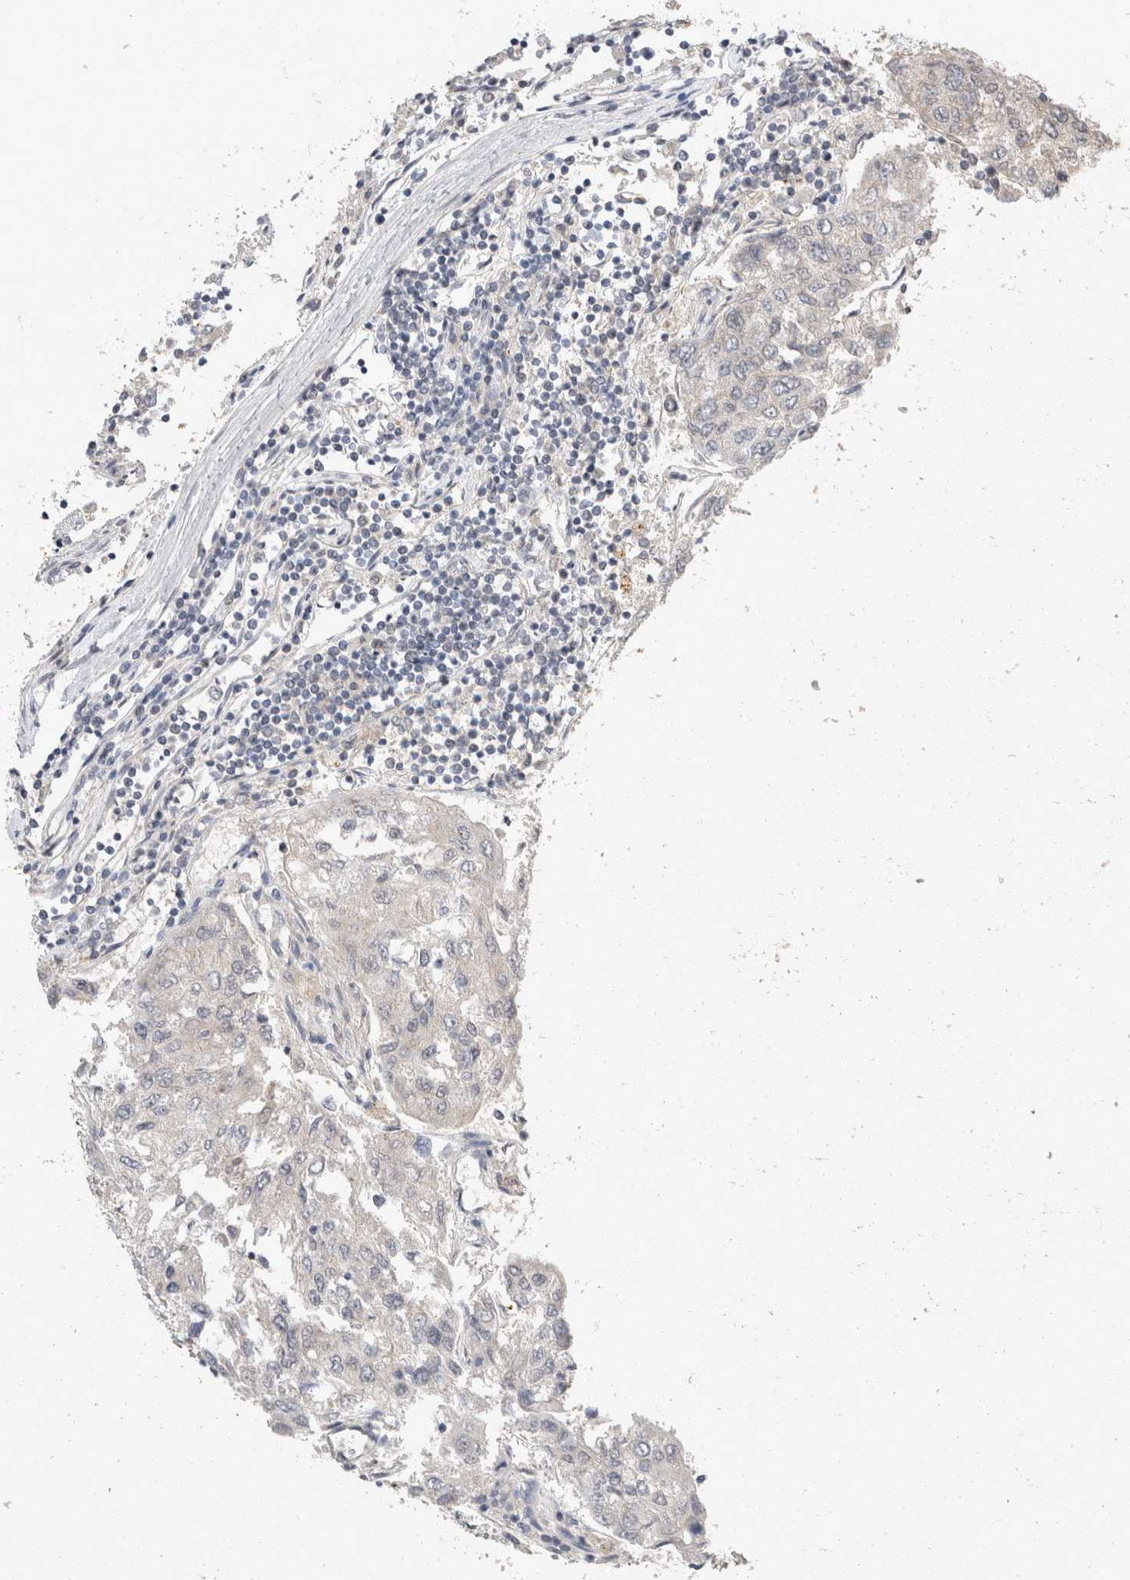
{"staining": {"intensity": "negative", "quantity": "none", "location": "none"}, "tissue": "urothelial cancer", "cell_type": "Tumor cells", "image_type": "cancer", "snomed": [{"axis": "morphology", "description": "Urothelial carcinoma, High grade"}, {"axis": "topography", "description": "Lymph node"}, {"axis": "topography", "description": "Urinary bladder"}], "caption": "Human urothelial cancer stained for a protein using immunohistochemistry (IHC) reveals no positivity in tumor cells.", "gene": "TOM1L2", "patient": {"sex": "male", "age": 51}}